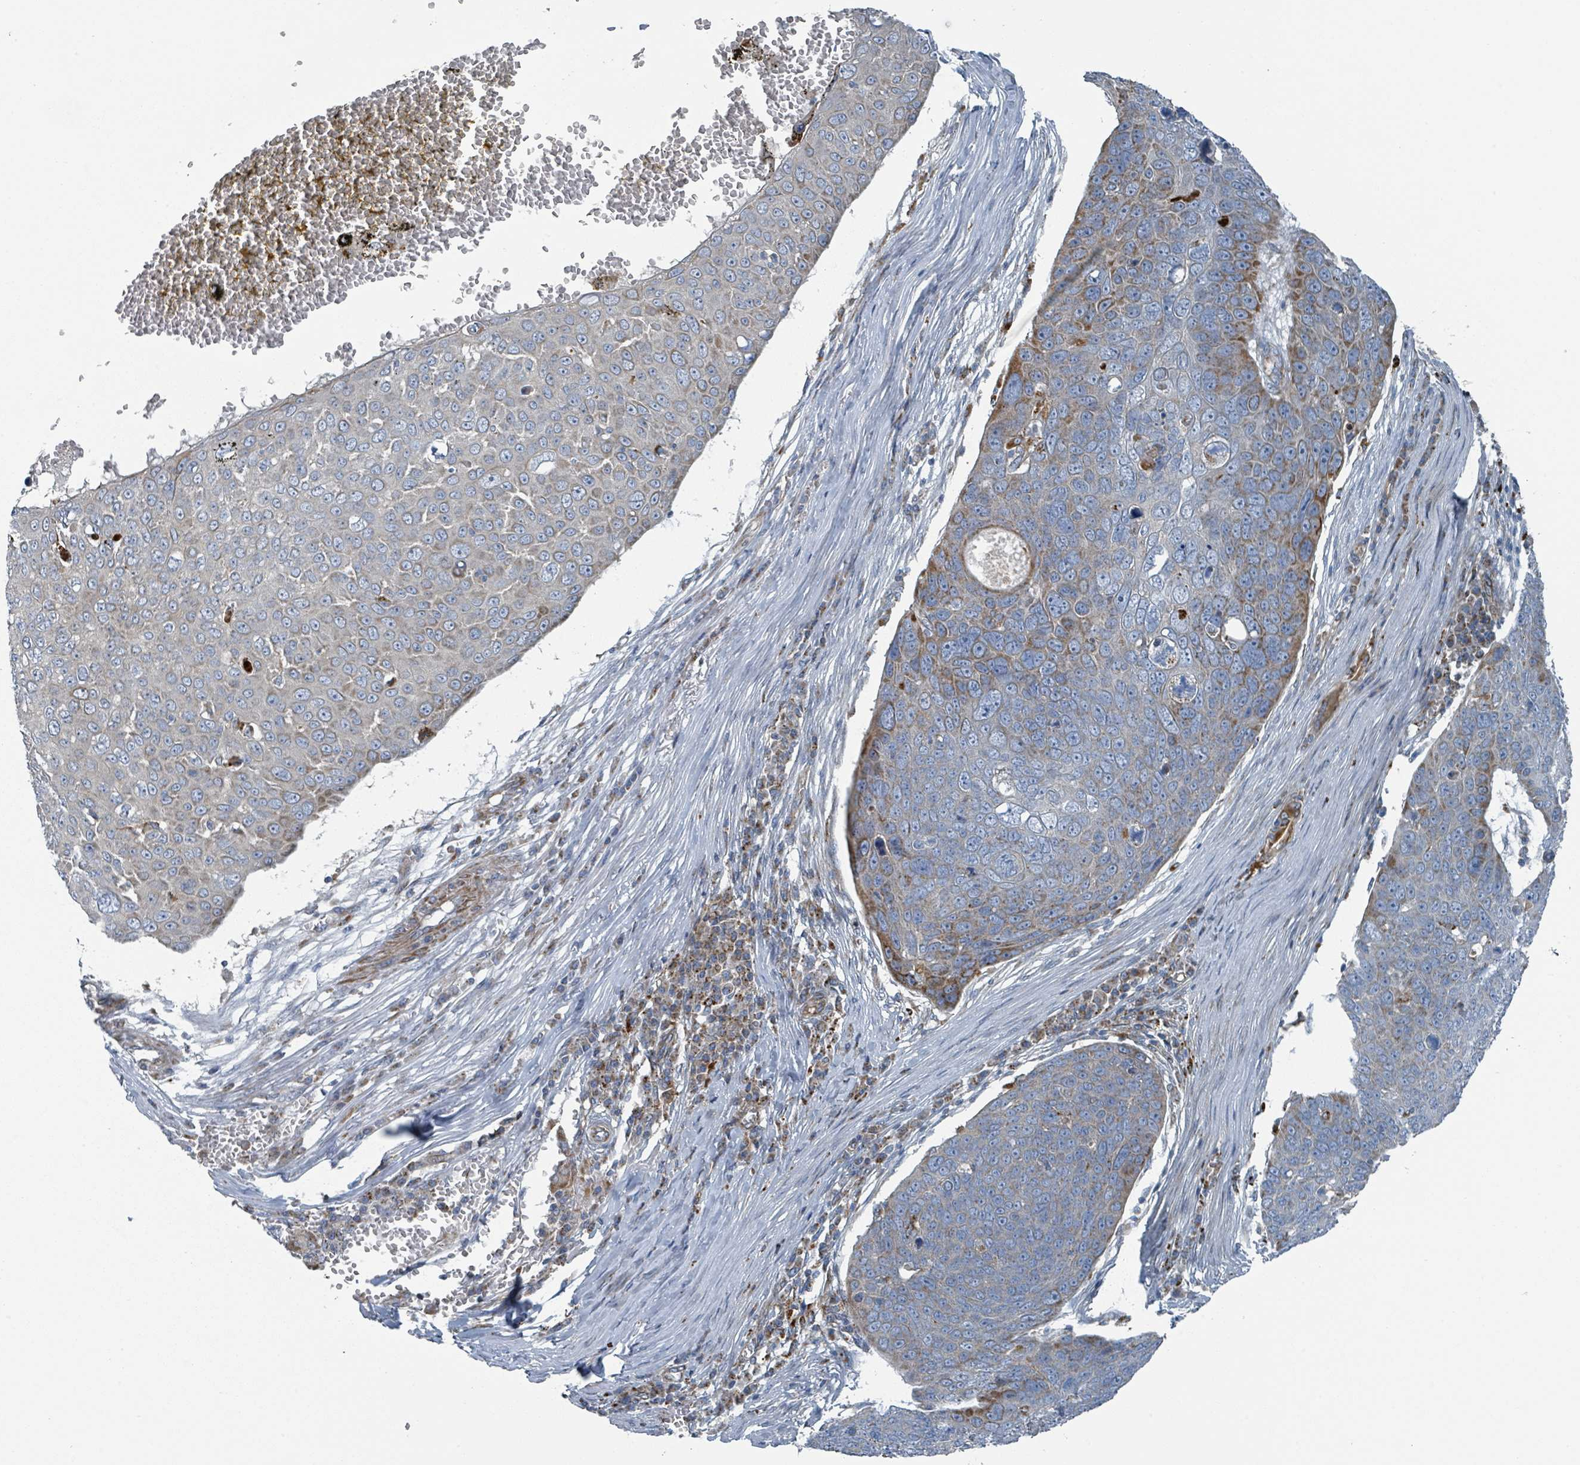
{"staining": {"intensity": "moderate", "quantity": "<25%", "location": "cytoplasmic/membranous"}, "tissue": "skin cancer", "cell_type": "Tumor cells", "image_type": "cancer", "snomed": [{"axis": "morphology", "description": "Squamous cell carcinoma, NOS"}, {"axis": "topography", "description": "Skin"}], "caption": "IHC micrograph of human skin cancer (squamous cell carcinoma) stained for a protein (brown), which shows low levels of moderate cytoplasmic/membranous staining in about <25% of tumor cells.", "gene": "DIPK2A", "patient": {"sex": "male", "age": 71}}